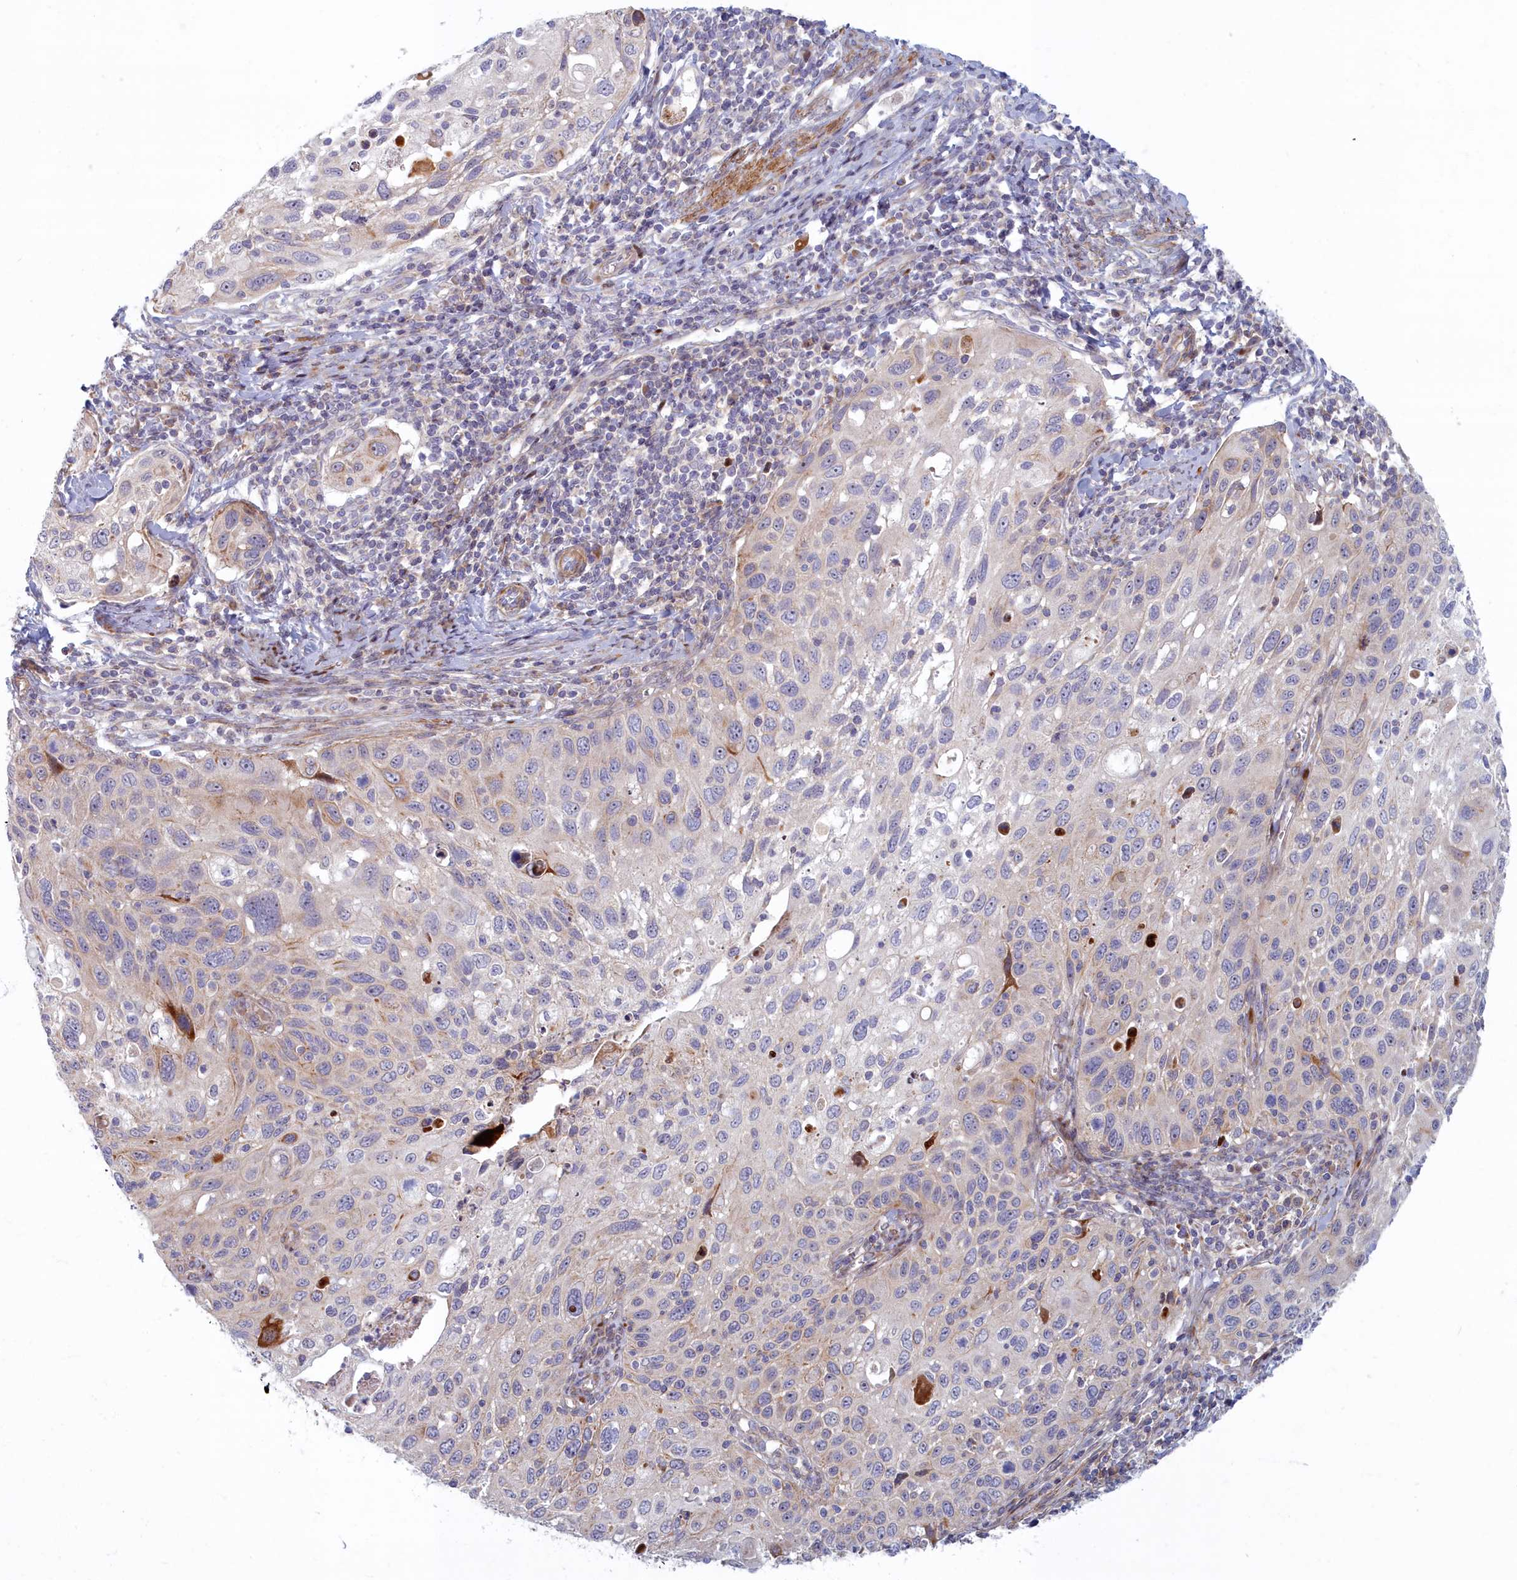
{"staining": {"intensity": "negative", "quantity": "none", "location": "none"}, "tissue": "cervical cancer", "cell_type": "Tumor cells", "image_type": "cancer", "snomed": [{"axis": "morphology", "description": "Squamous cell carcinoma, NOS"}, {"axis": "topography", "description": "Cervix"}], "caption": "Protein analysis of cervical cancer (squamous cell carcinoma) shows no significant staining in tumor cells.", "gene": "C15orf40", "patient": {"sex": "female", "age": 70}}